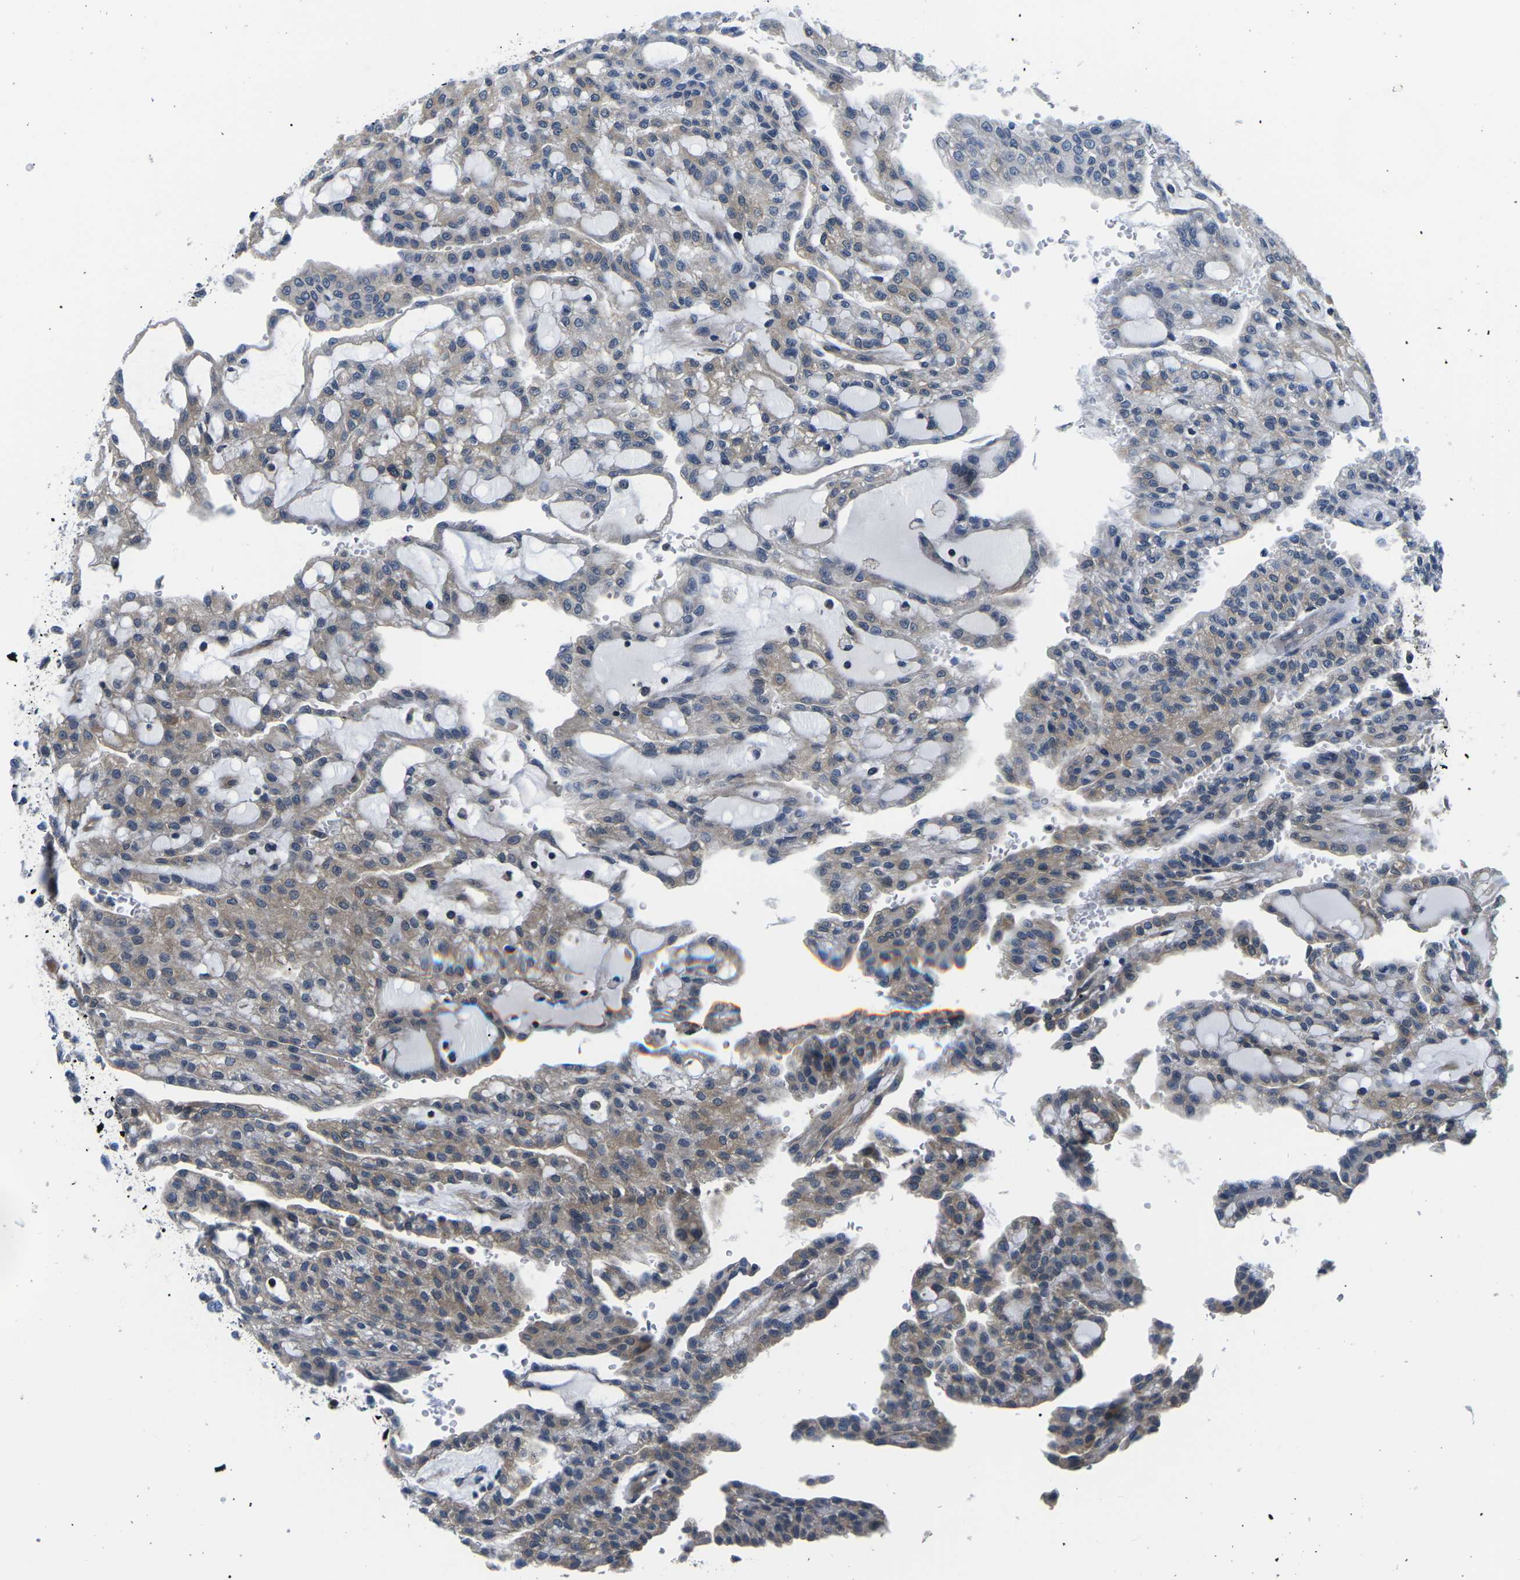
{"staining": {"intensity": "moderate", "quantity": ">75%", "location": "cytoplasmic/membranous"}, "tissue": "renal cancer", "cell_type": "Tumor cells", "image_type": "cancer", "snomed": [{"axis": "morphology", "description": "Adenocarcinoma, NOS"}, {"axis": "topography", "description": "Kidney"}], "caption": "Tumor cells demonstrate medium levels of moderate cytoplasmic/membranous positivity in approximately >75% of cells in human renal adenocarcinoma. The staining was performed using DAB (3,3'-diaminobenzidine), with brown indicating positive protein expression. Nuclei are stained blue with hematoxylin.", "gene": "GSK3B", "patient": {"sex": "male", "age": 63}}